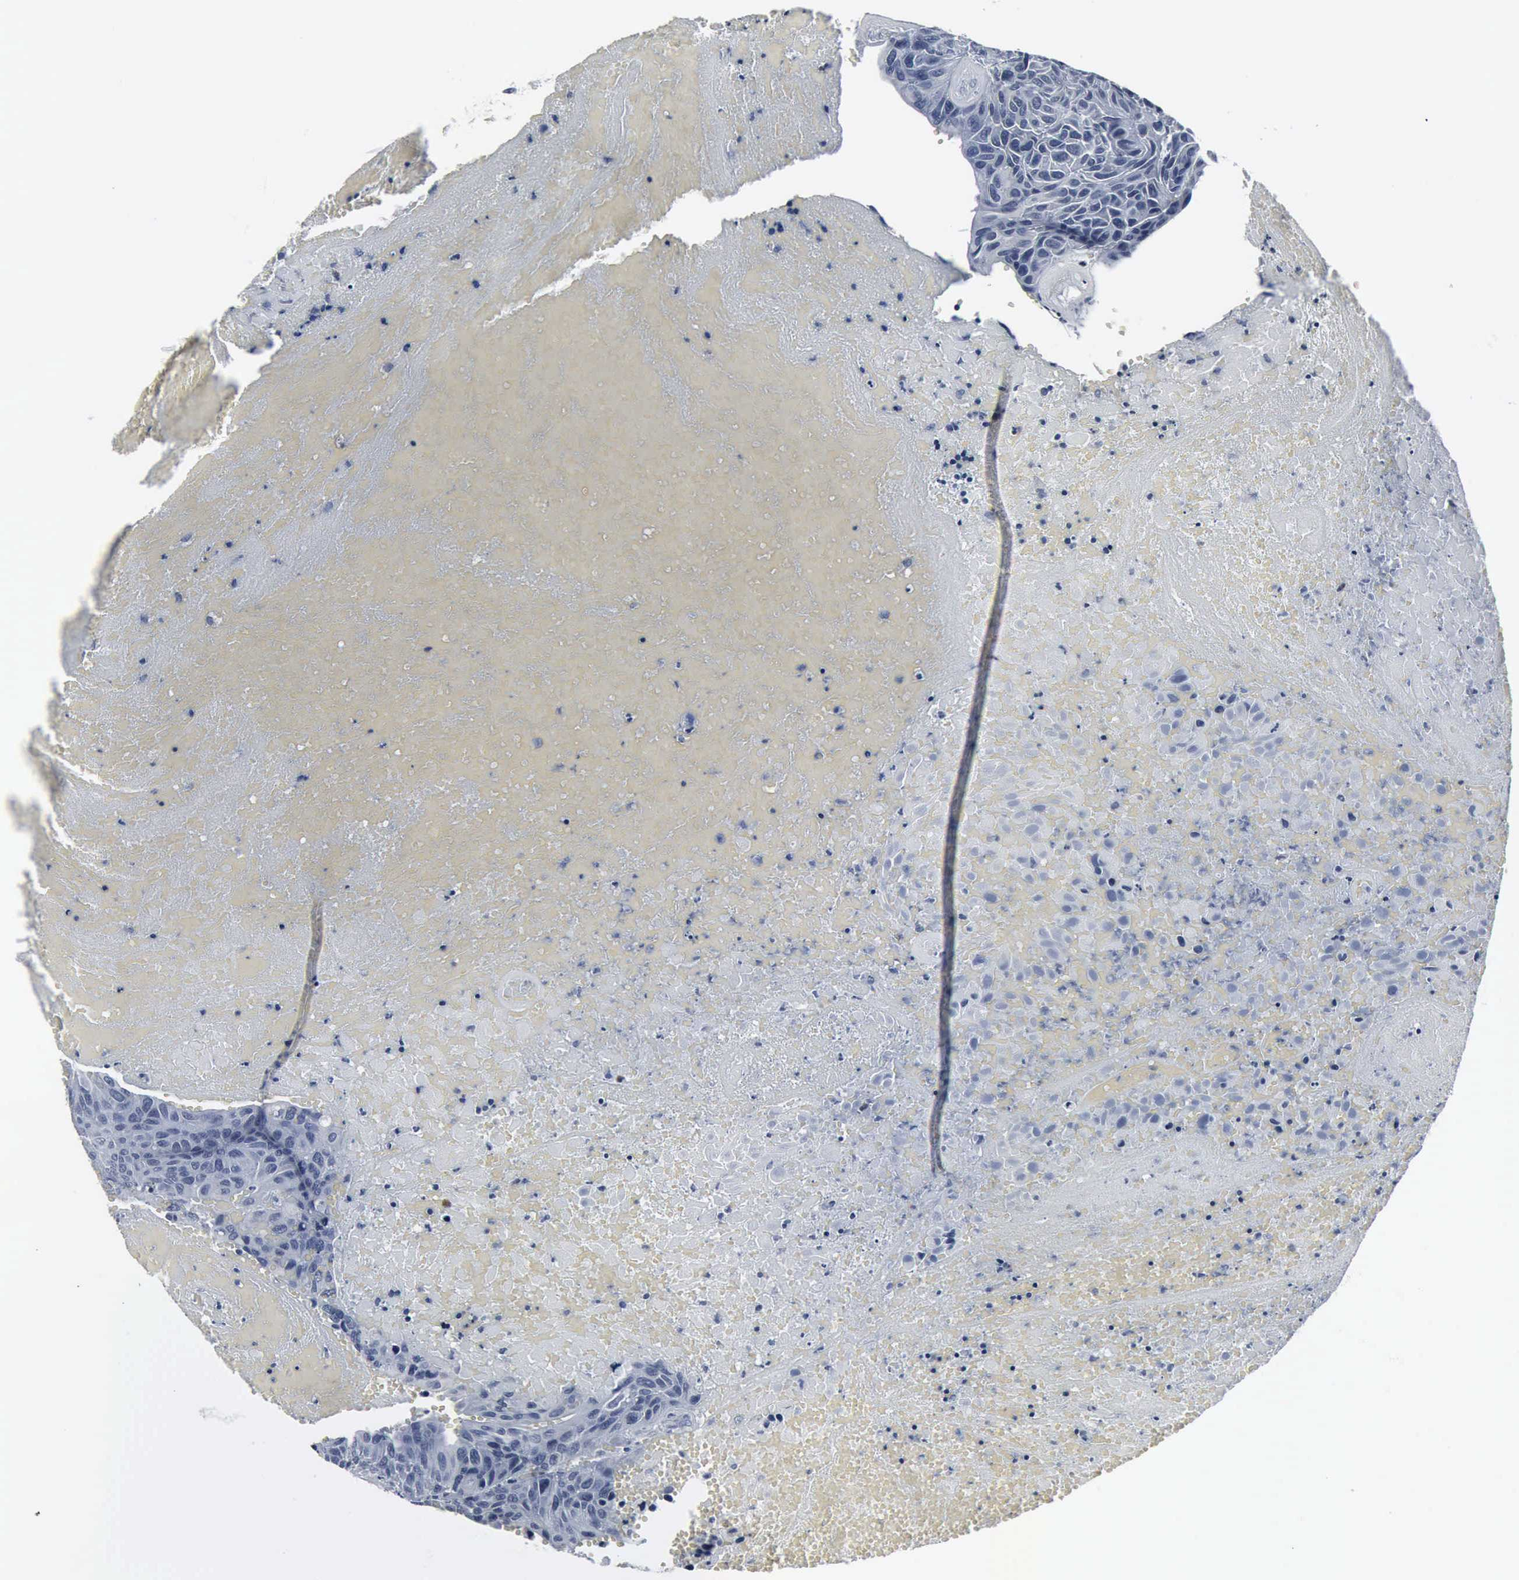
{"staining": {"intensity": "negative", "quantity": "none", "location": "none"}, "tissue": "urothelial cancer", "cell_type": "Tumor cells", "image_type": "cancer", "snomed": [{"axis": "morphology", "description": "Urothelial carcinoma, High grade"}, {"axis": "topography", "description": "Urinary bladder"}], "caption": "The histopathology image demonstrates no significant staining in tumor cells of urothelial carcinoma (high-grade).", "gene": "SNAP25", "patient": {"sex": "male", "age": 66}}